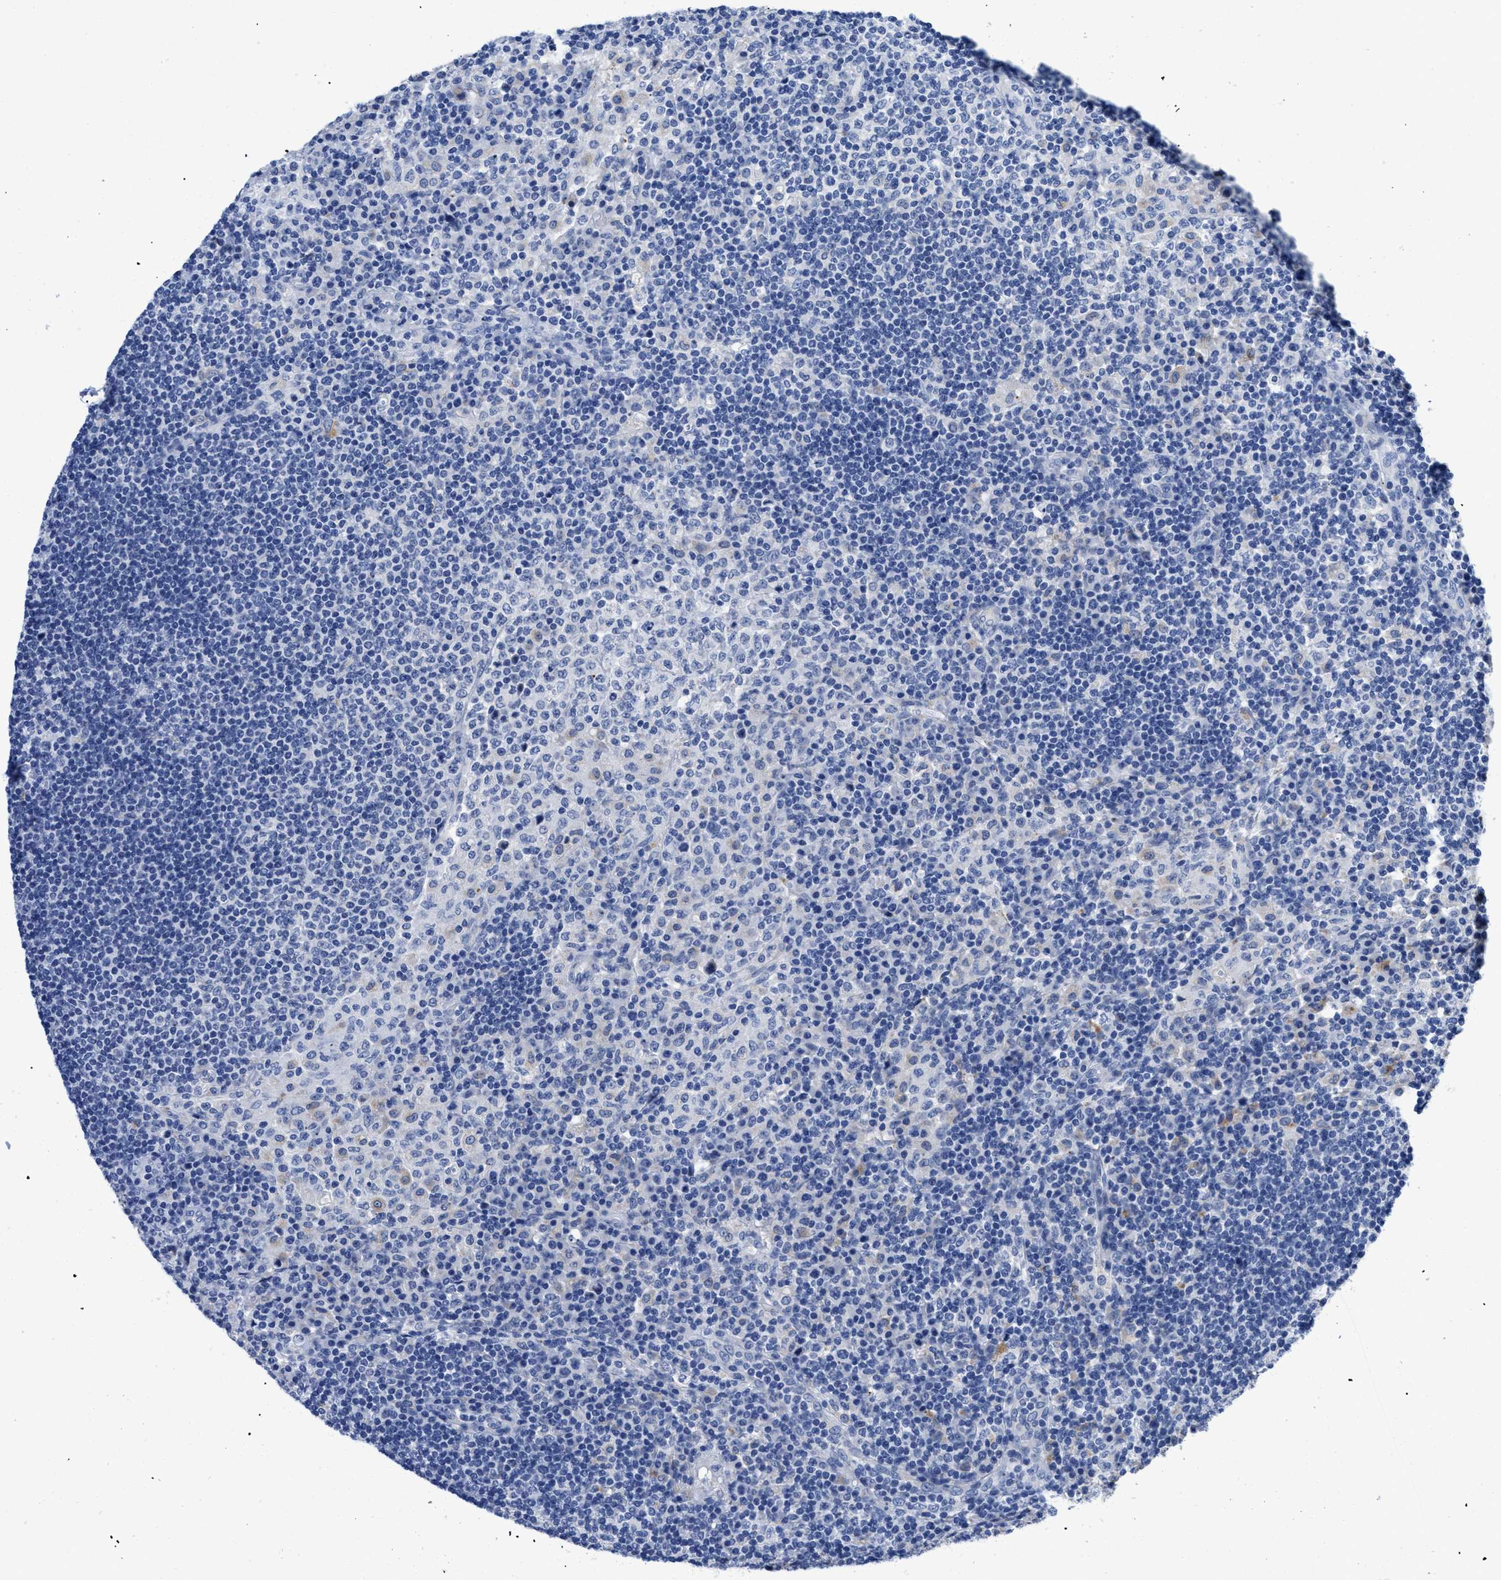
{"staining": {"intensity": "negative", "quantity": "none", "location": "none"}, "tissue": "lymph node", "cell_type": "Germinal center cells", "image_type": "normal", "snomed": [{"axis": "morphology", "description": "Normal tissue, NOS"}, {"axis": "topography", "description": "Lymph node"}], "caption": "A high-resolution histopathology image shows immunohistochemistry staining of unremarkable lymph node, which exhibits no significant expression in germinal center cells. (Brightfield microscopy of DAB IHC at high magnification).", "gene": "APOBEC2", "patient": {"sex": "female", "age": 53}}